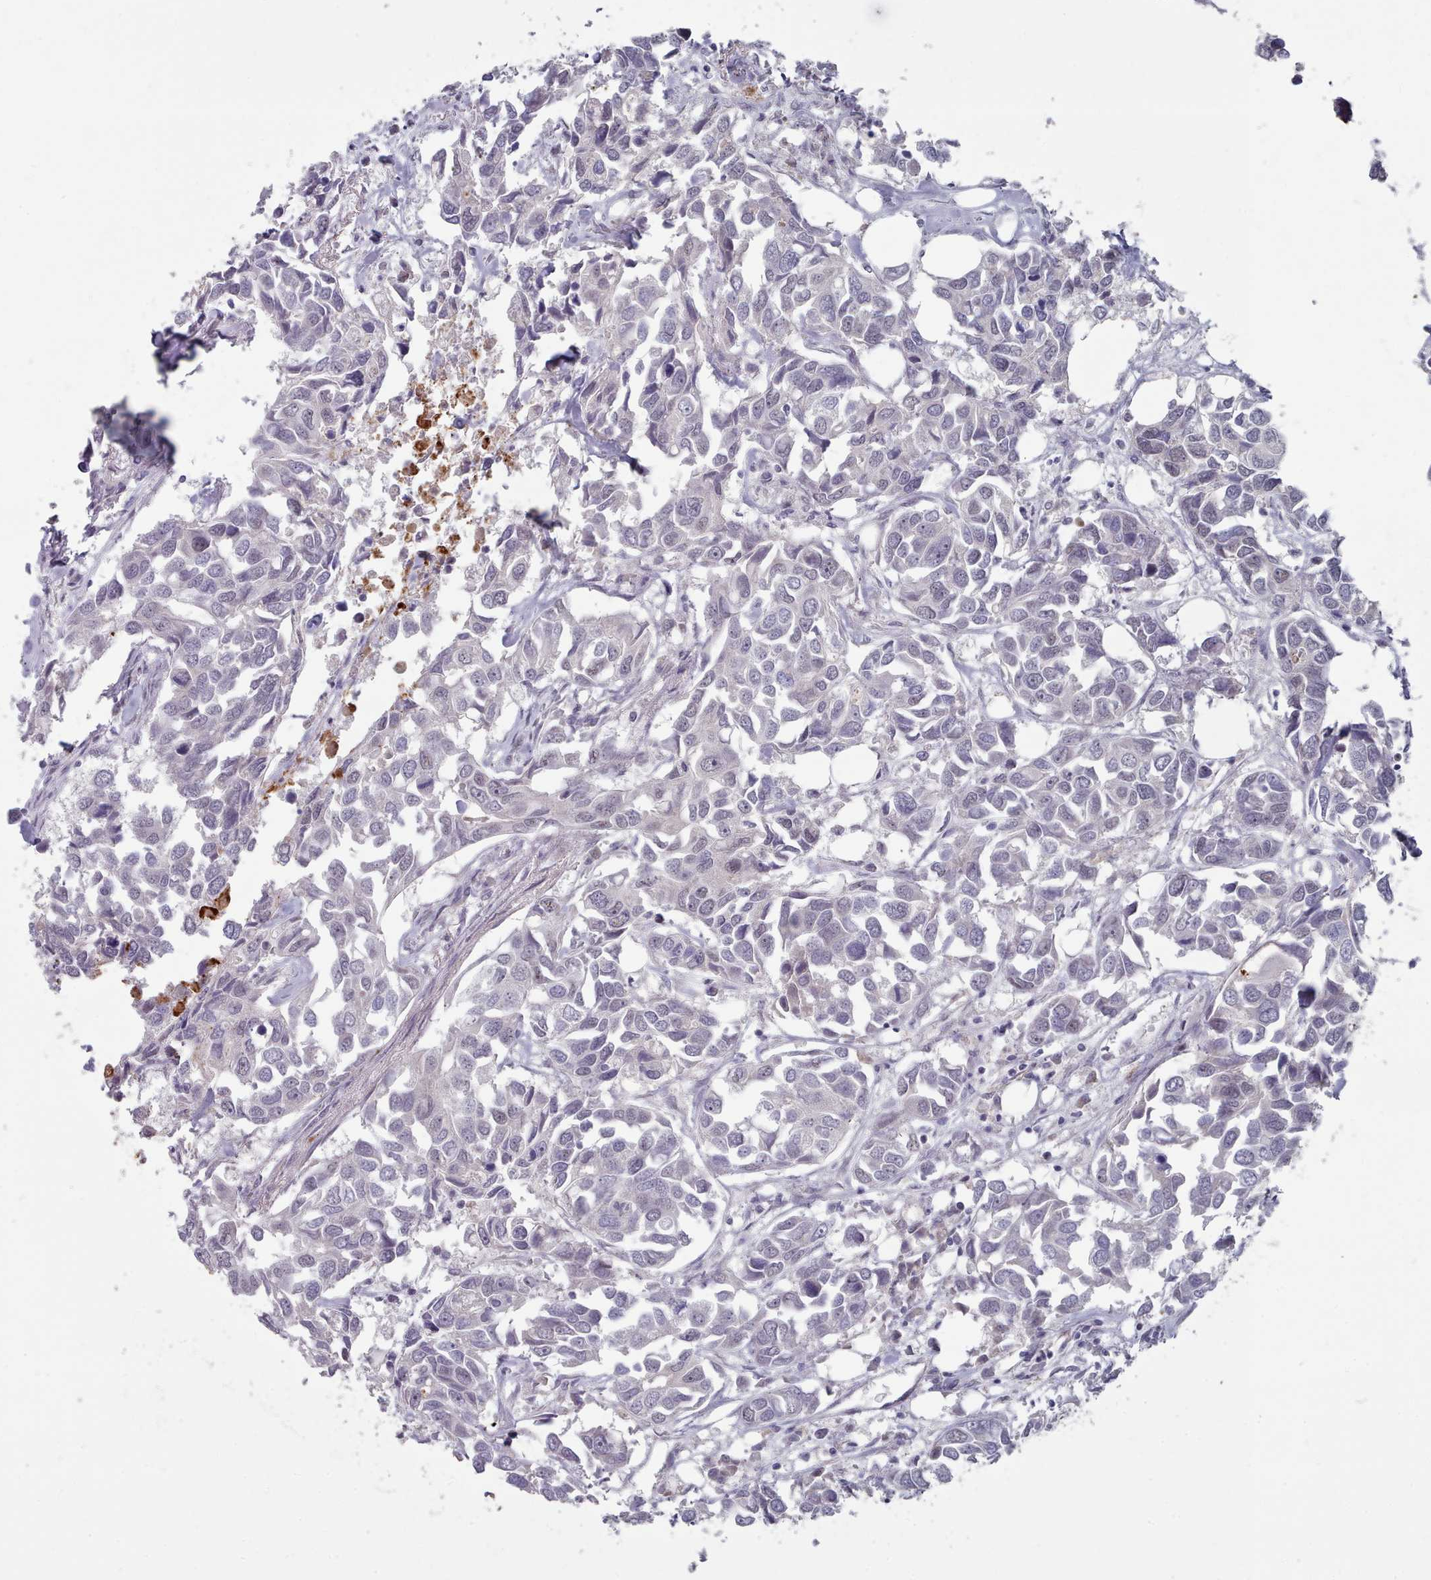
{"staining": {"intensity": "negative", "quantity": "none", "location": "none"}, "tissue": "breast cancer", "cell_type": "Tumor cells", "image_type": "cancer", "snomed": [{"axis": "morphology", "description": "Duct carcinoma"}, {"axis": "topography", "description": "Breast"}], "caption": "Protein analysis of breast cancer (infiltrating ductal carcinoma) exhibits no significant staining in tumor cells.", "gene": "TRARG1", "patient": {"sex": "female", "age": 83}}